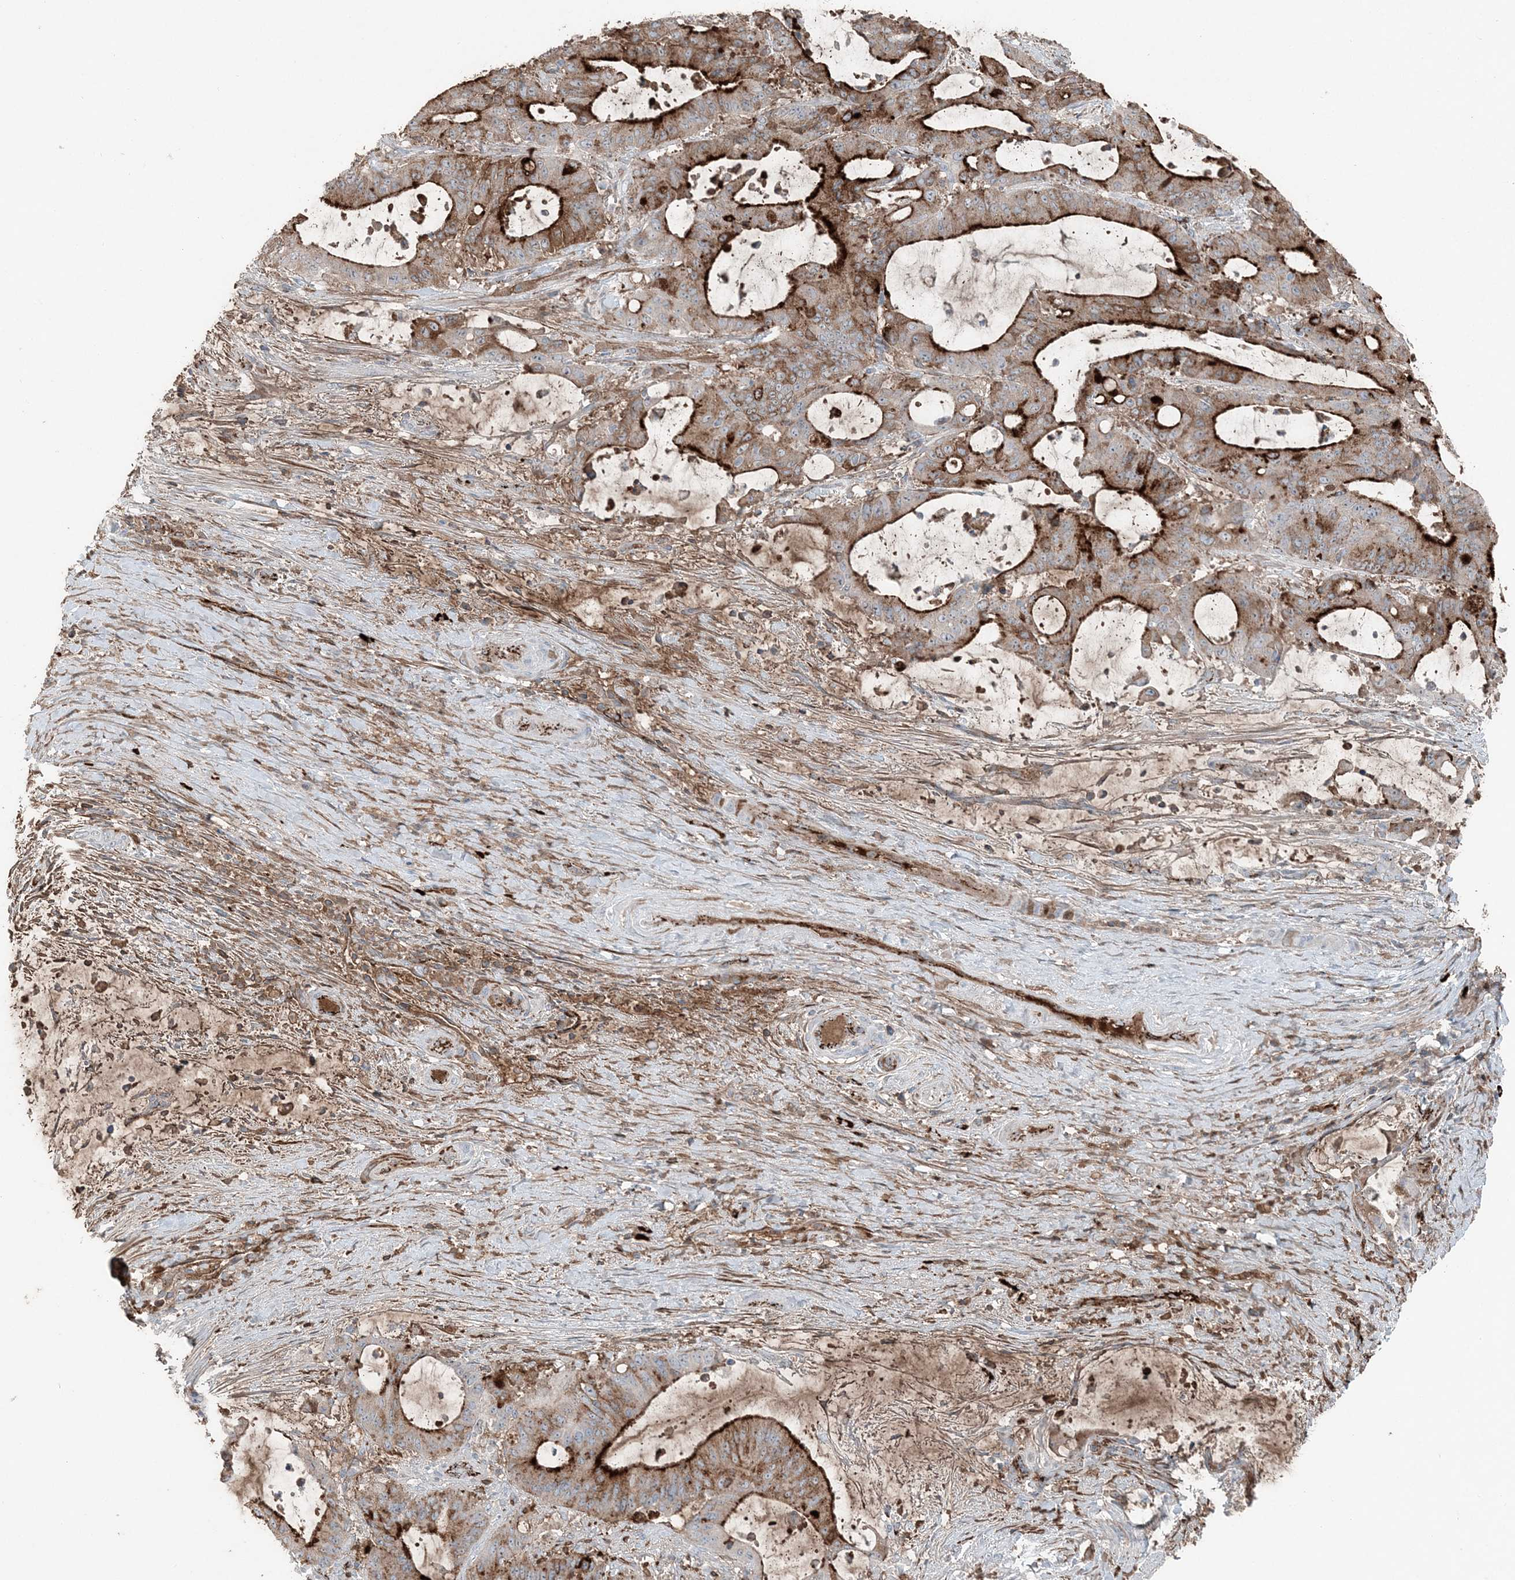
{"staining": {"intensity": "strong", "quantity": "25%-75%", "location": "cytoplasmic/membranous"}, "tissue": "liver cancer", "cell_type": "Tumor cells", "image_type": "cancer", "snomed": [{"axis": "morphology", "description": "Normal tissue, NOS"}, {"axis": "morphology", "description": "Cholangiocarcinoma"}, {"axis": "topography", "description": "Liver"}, {"axis": "topography", "description": "Peripheral nerve tissue"}], "caption": "A high amount of strong cytoplasmic/membranous expression is present in approximately 25%-75% of tumor cells in liver cancer (cholangiocarcinoma) tissue.", "gene": "ELOVL7", "patient": {"sex": "female", "age": 73}}